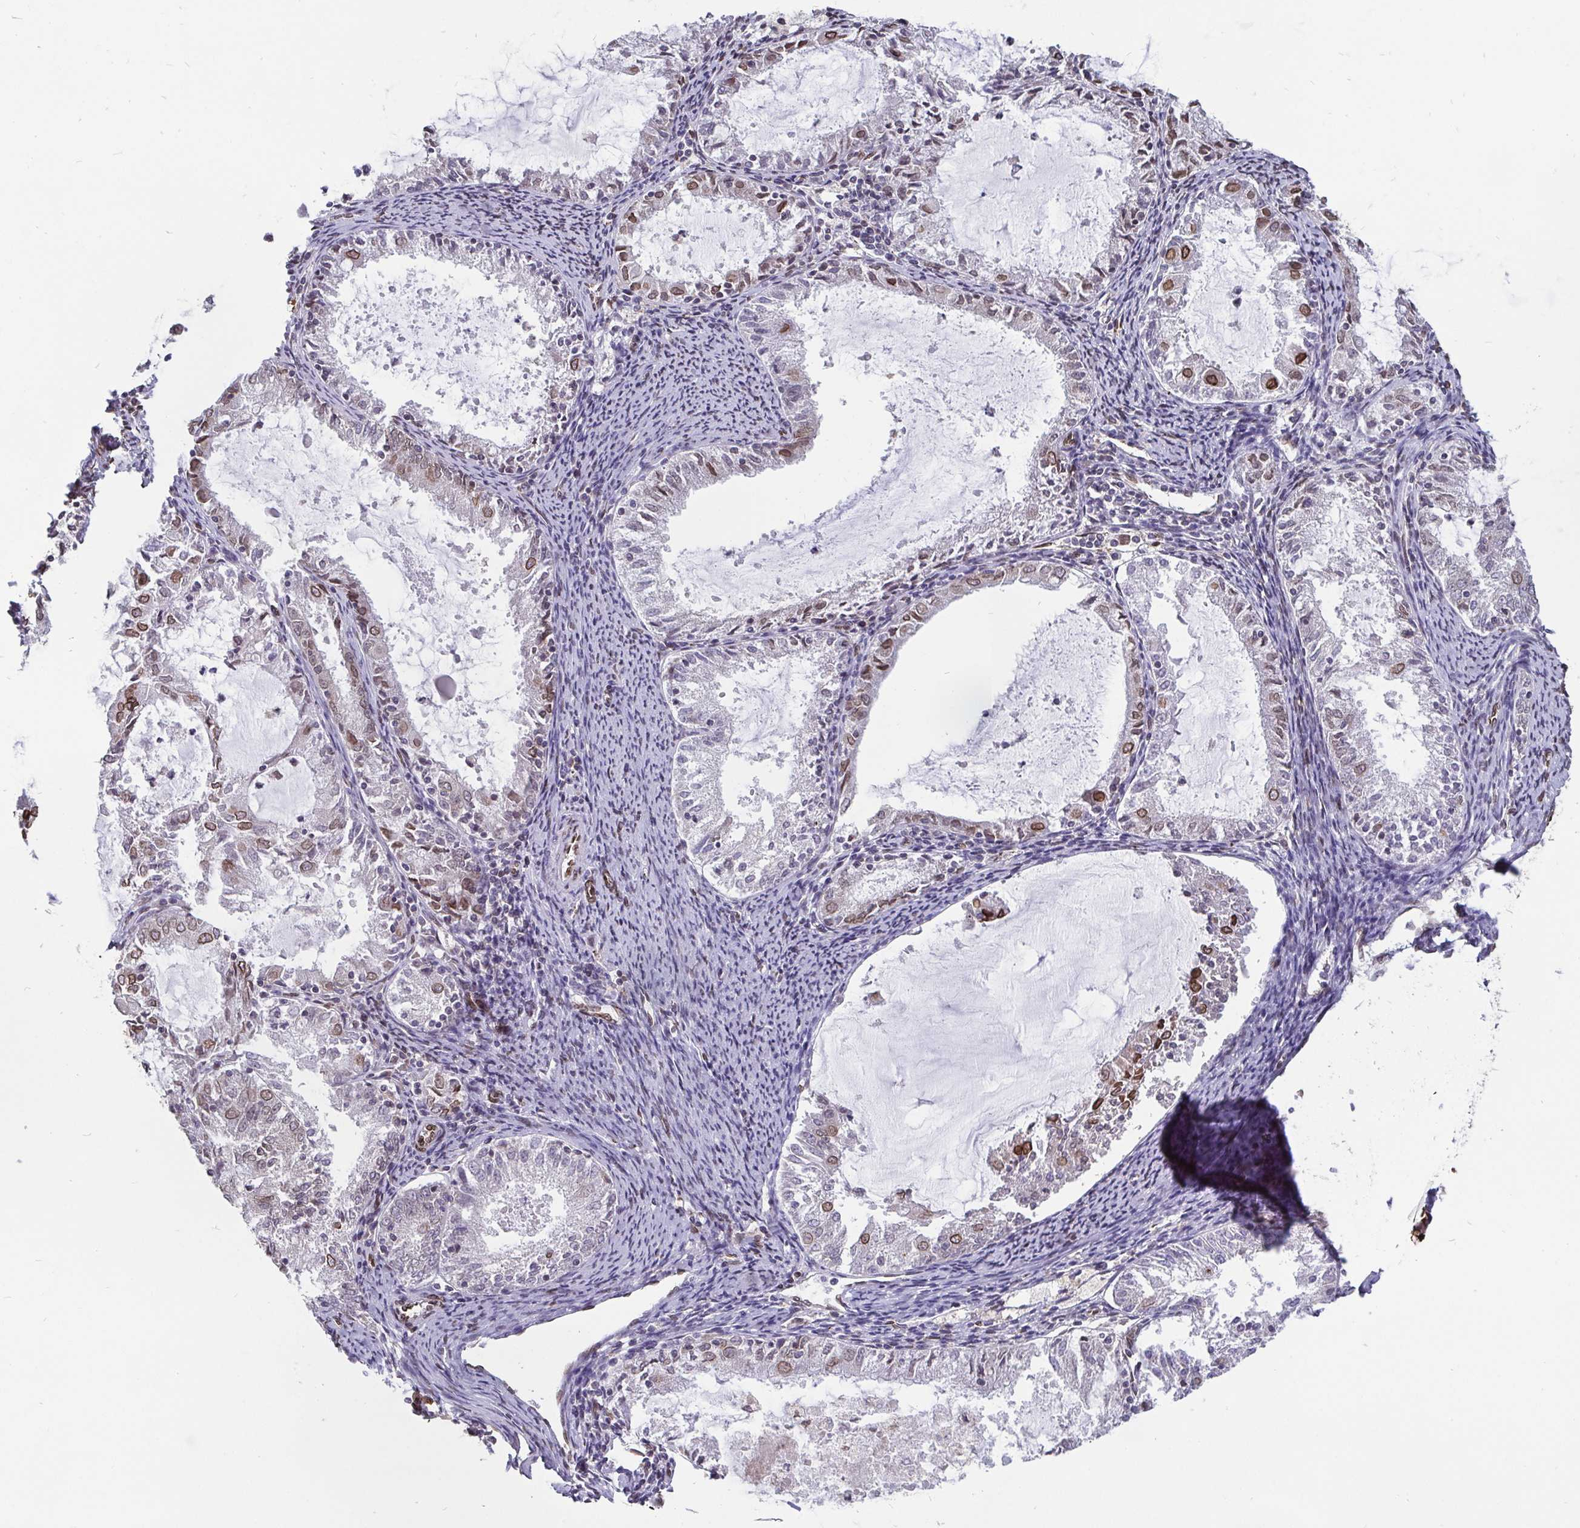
{"staining": {"intensity": "moderate", "quantity": "<25%", "location": "cytoplasmic/membranous,nuclear"}, "tissue": "endometrial cancer", "cell_type": "Tumor cells", "image_type": "cancer", "snomed": [{"axis": "morphology", "description": "Adenocarcinoma, NOS"}, {"axis": "topography", "description": "Endometrium"}], "caption": "Immunohistochemistry (IHC) (DAB (3,3'-diaminobenzidine)) staining of human endometrial cancer (adenocarcinoma) reveals moderate cytoplasmic/membranous and nuclear protein staining in about <25% of tumor cells.", "gene": "EMD", "patient": {"sex": "female", "age": 57}}